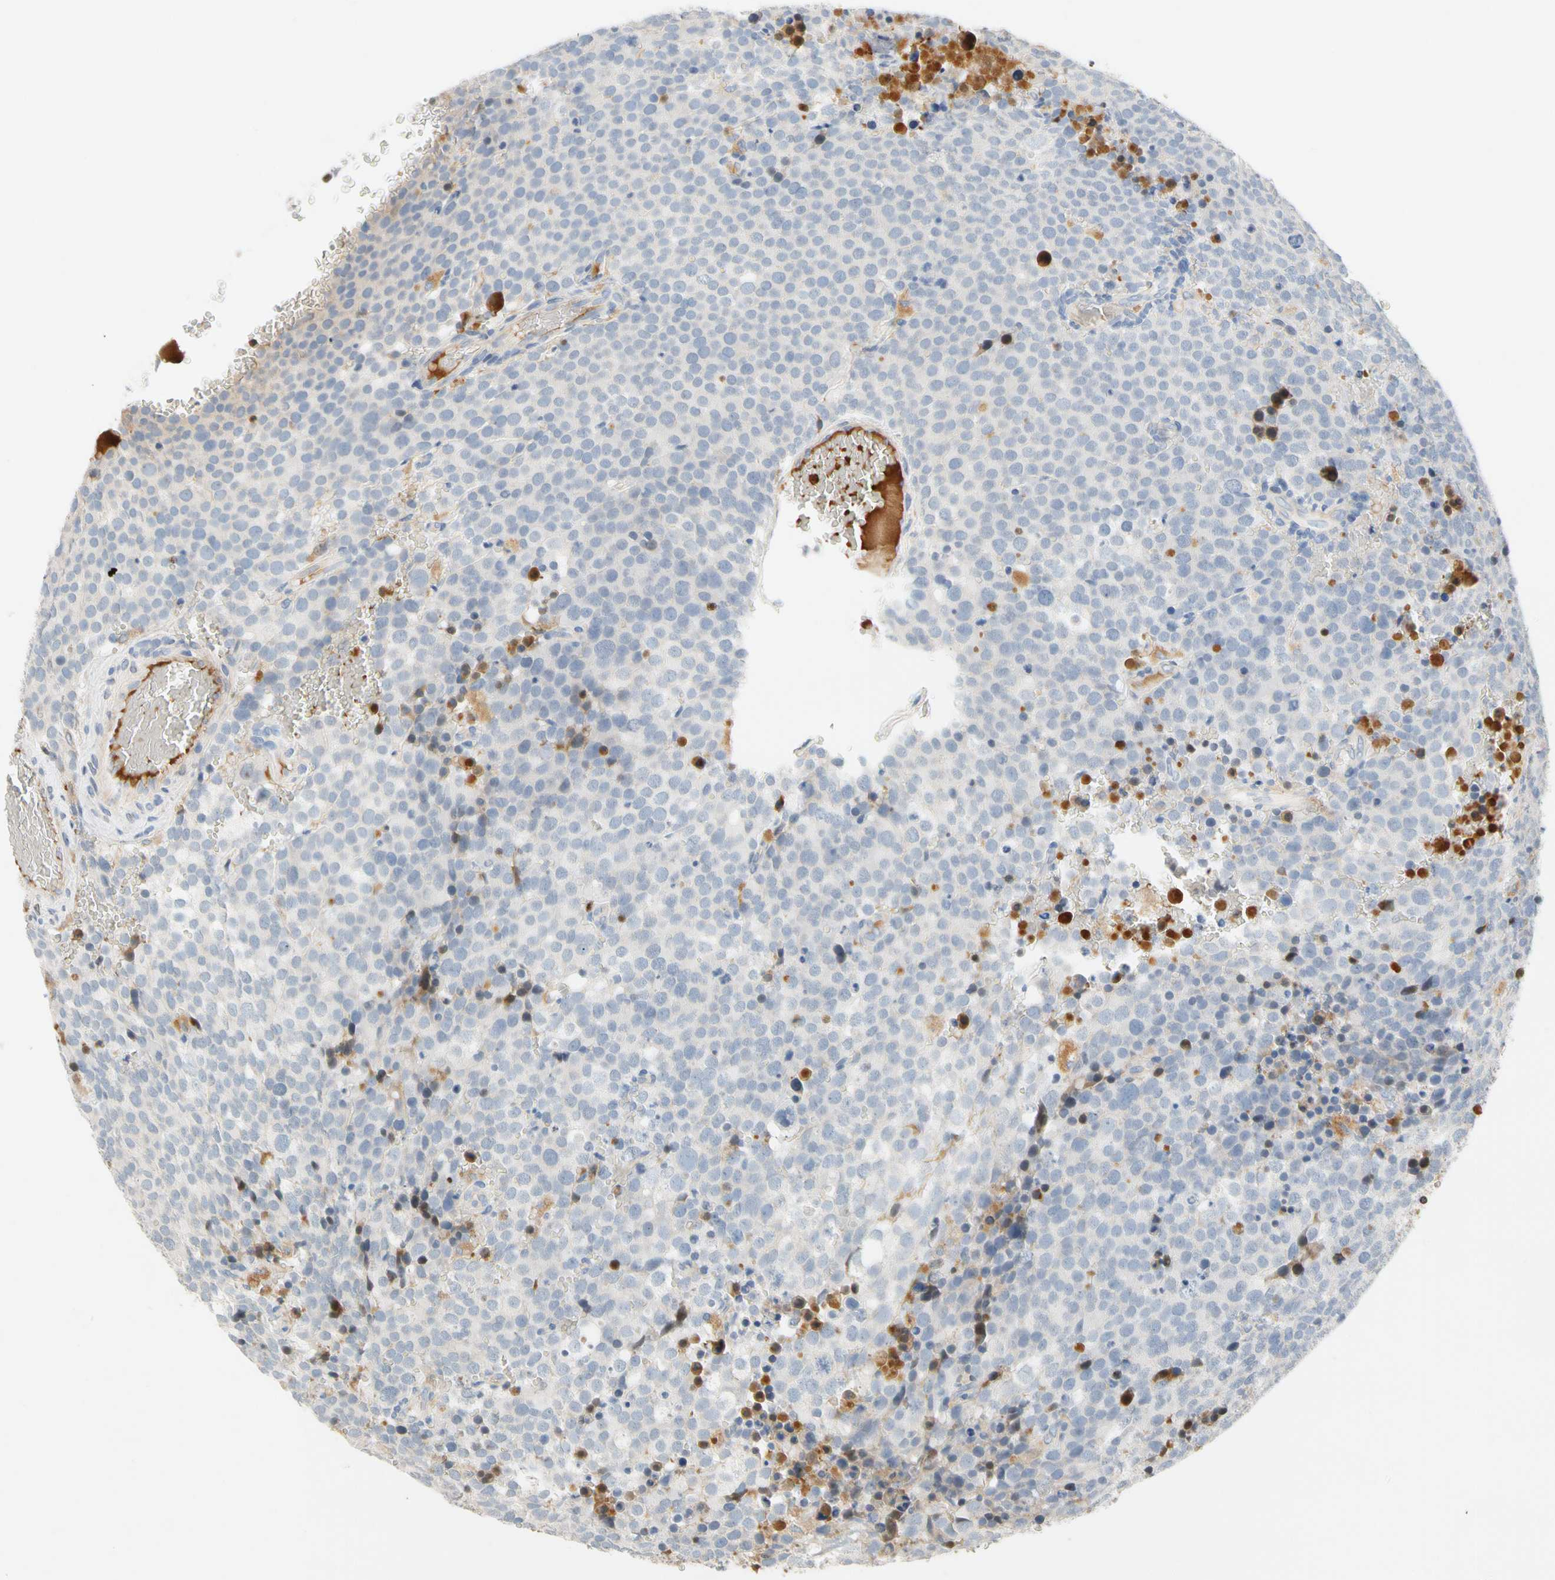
{"staining": {"intensity": "negative", "quantity": "none", "location": "none"}, "tissue": "testis cancer", "cell_type": "Tumor cells", "image_type": "cancer", "snomed": [{"axis": "morphology", "description": "Seminoma, NOS"}, {"axis": "topography", "description": "Testis"}], "caption": "A histopathology image of human testis seminoma is negative for staining in tumor cells.", "gene": "SP140", "patient": {"sex": "male", "age": 71}}